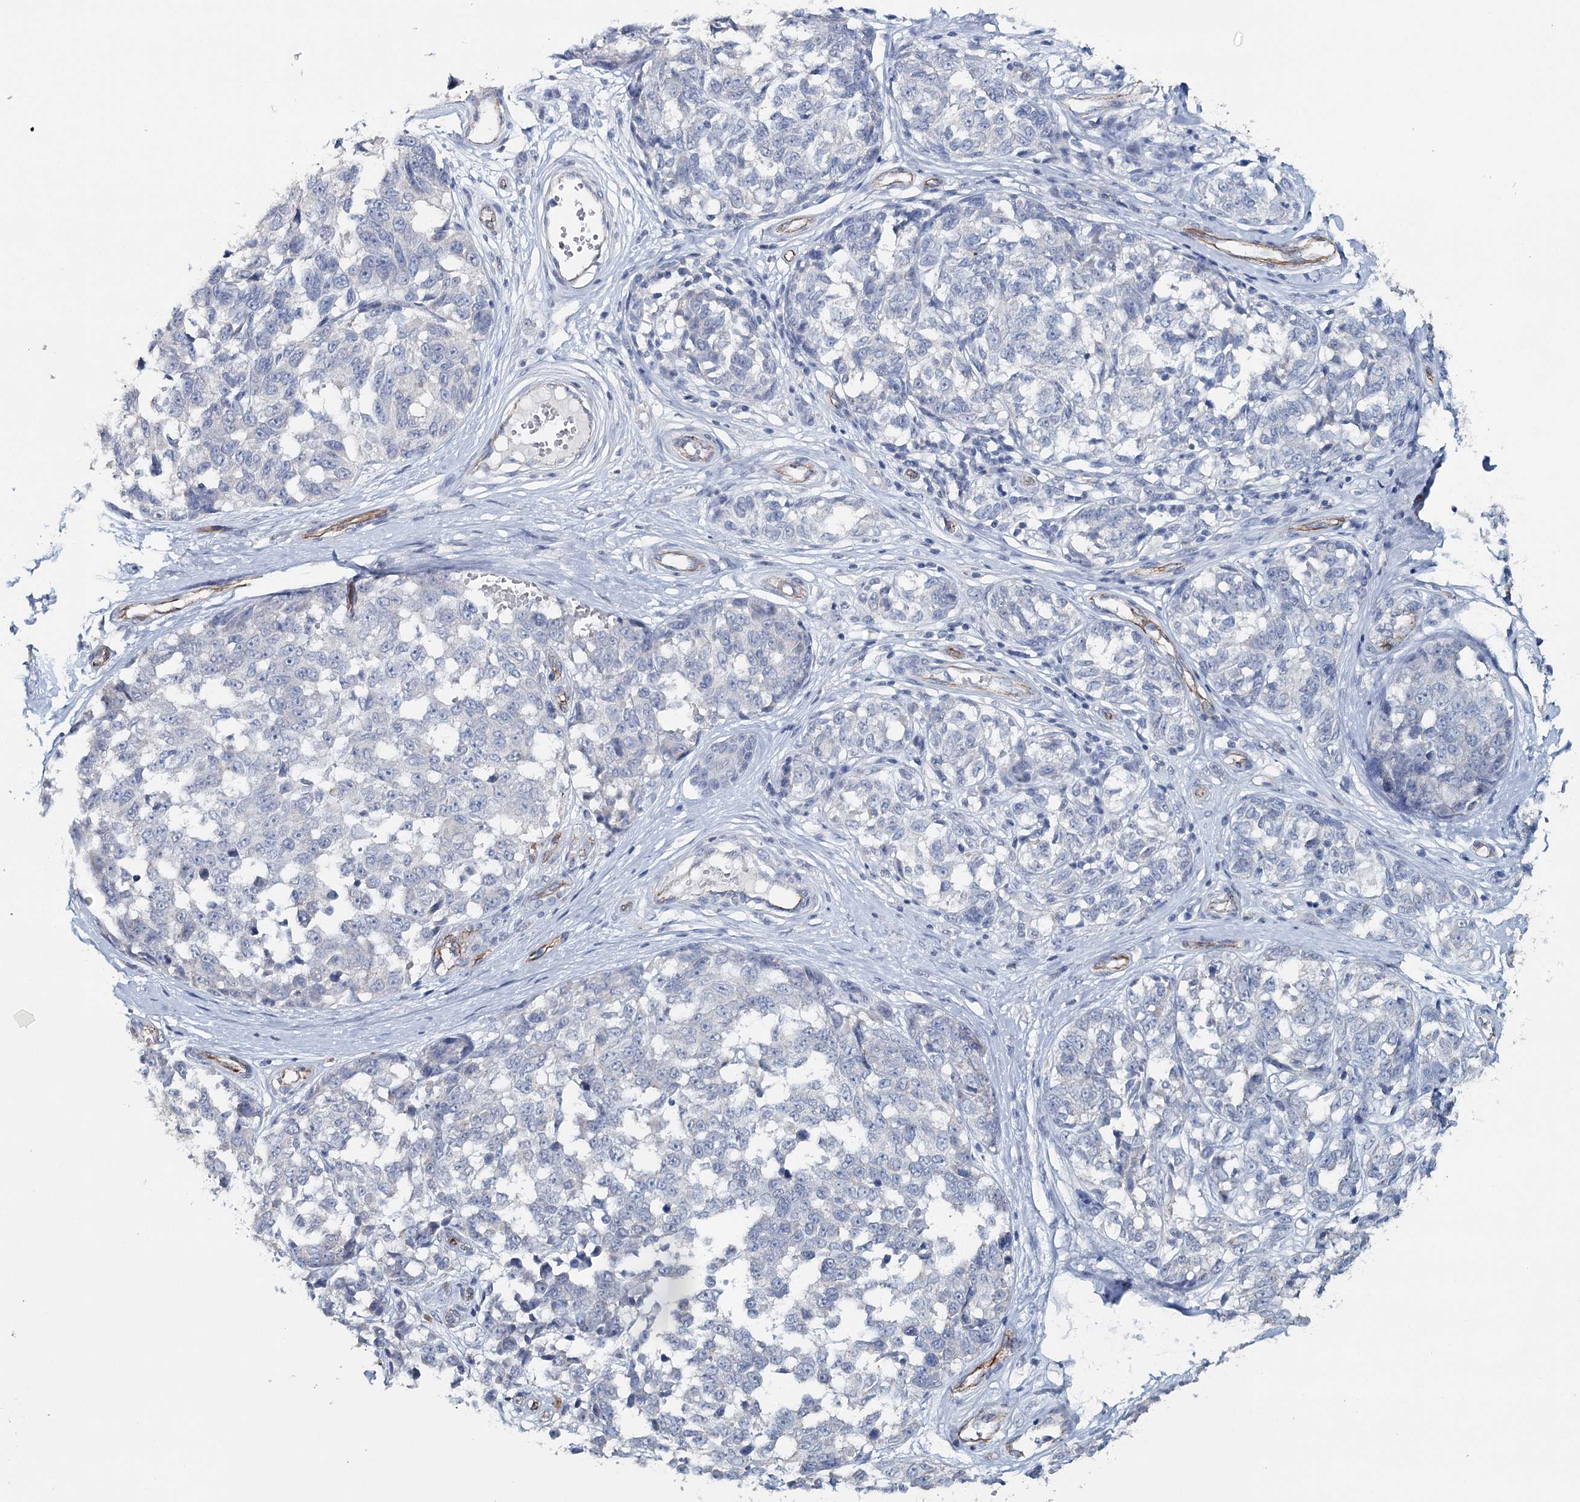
{"staining": {"intensity": "negative", "quantity": "none", "location": "none"}, "tissue": "melanoma", "cell_type": "Tumor cells", "image_type": "cancer", "snomed": [{"axis": "morphology", "description": "Malignant melanoma, NOS"}, {"axis": "topography", "description": "Skin"}], "caption": "There is no significant staining in tumor cells of malignant melanoma.", "gene": "SYNPO", "patient": {"sex": "female", "age": 64}}